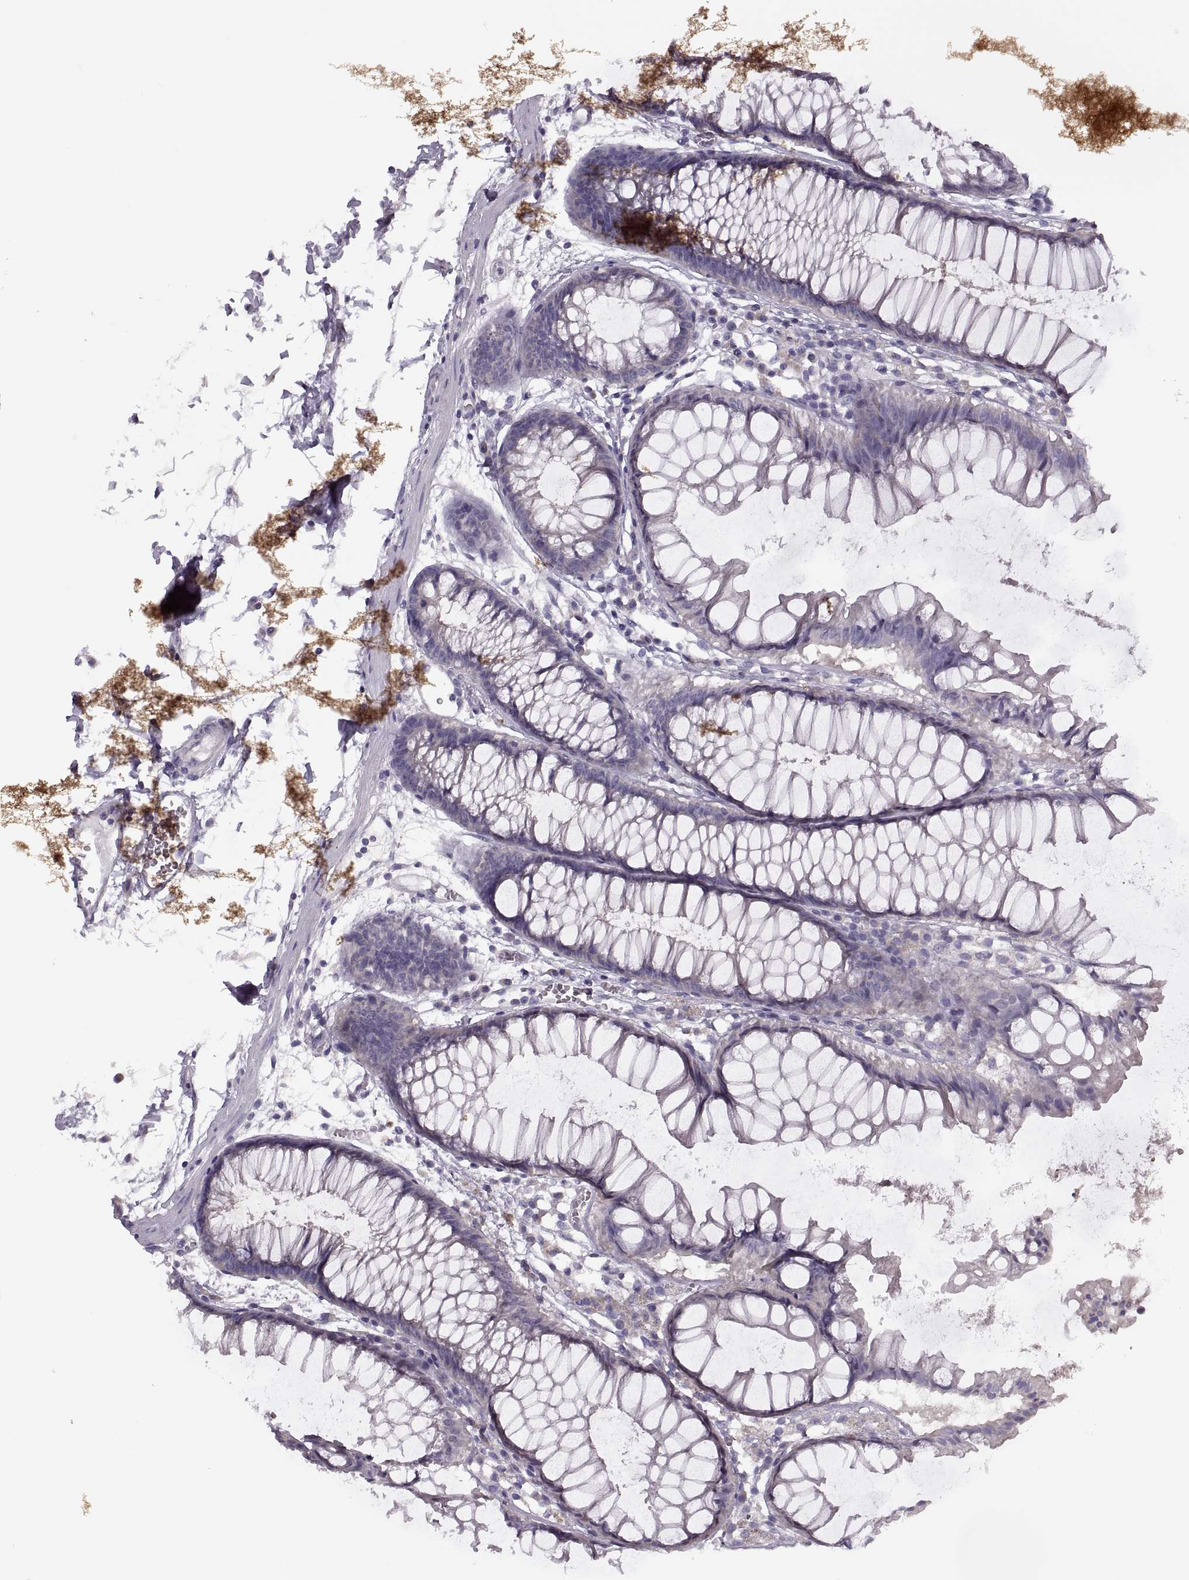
{"staining": {"intensity": "negative", "quantity": "none", "location": "none"}, "tissue": "colon", "cell_type": "Endothelial cells", "image_type": "normal", "snomed": [{"axis": "morphology", "description": "Normal tissue, NOS"}, {"axis": "morphology", "description": "Adenocarcinoma, NOS"}, {"axis": "topography", "description": "Colon"}], "caption": "A high-resolution photomicrograph shows IHC staining of unremarkable colon, which reveals no significant expression in endothelial cells.", "gene": "PRSS54", "patient": {"sex": "male", "age": 65}}